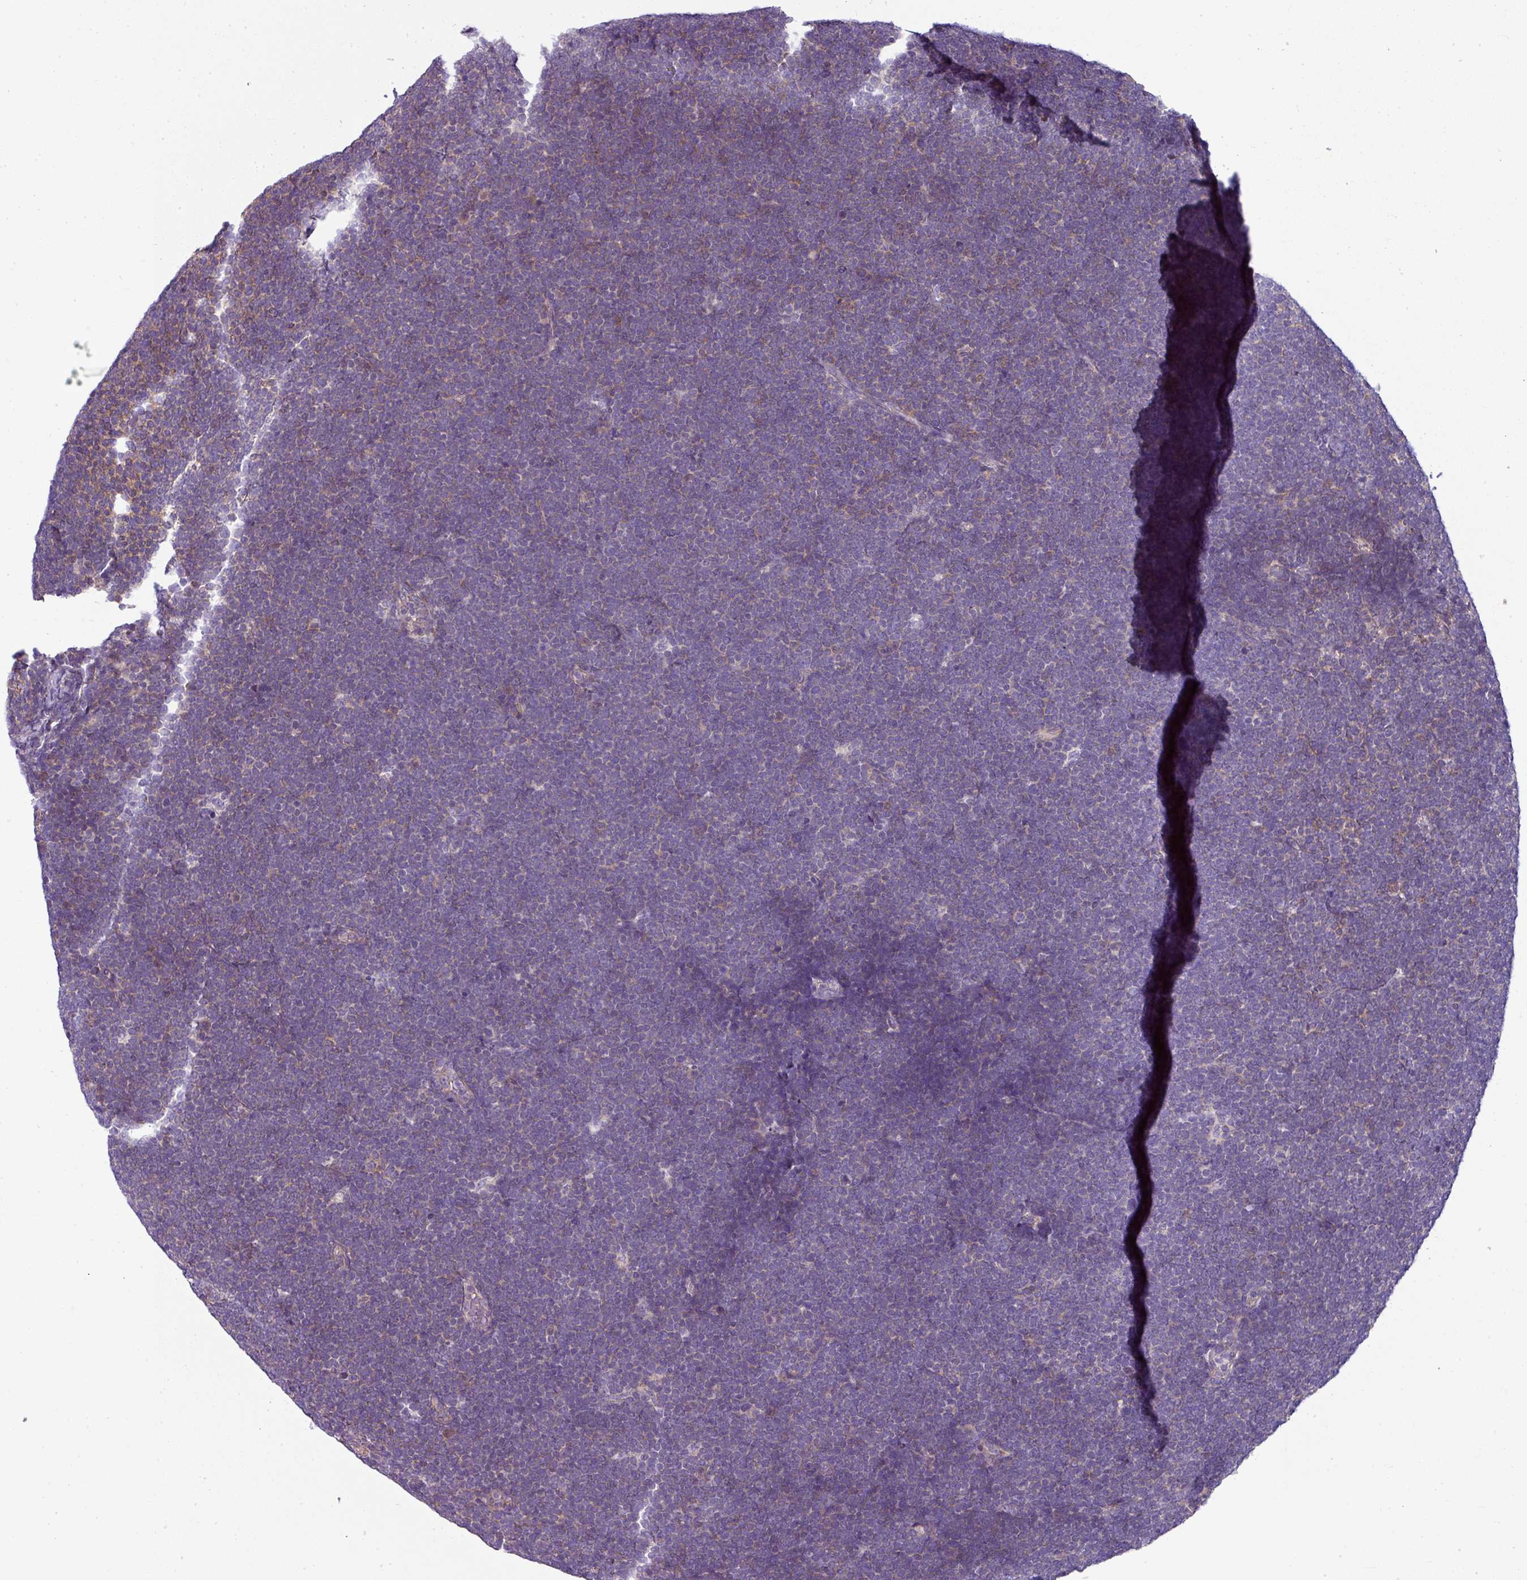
{"staining": {"intensity": "negative", "quantity": "none", "location": "none"}, "tissue": "lymphoma", "cell_type": "Tumor cells", "image_type": "cancer", "snomed": [{"axis": "morphology", "description": "Malignant lymphoma, non-Hodgkin's type, High grade"}, {"axis": "topography", "description": "Lymph node"}], "caption": "High power microscopy image of an IHC image of lymphoma, revealing no significant positivity in tumor cells. The staining is performed using DAB brown chromogen with nuclei counter-stained in using hematoxylin.", "gene": "PALS2", "patient": {"sex": "male", "age": 13}}